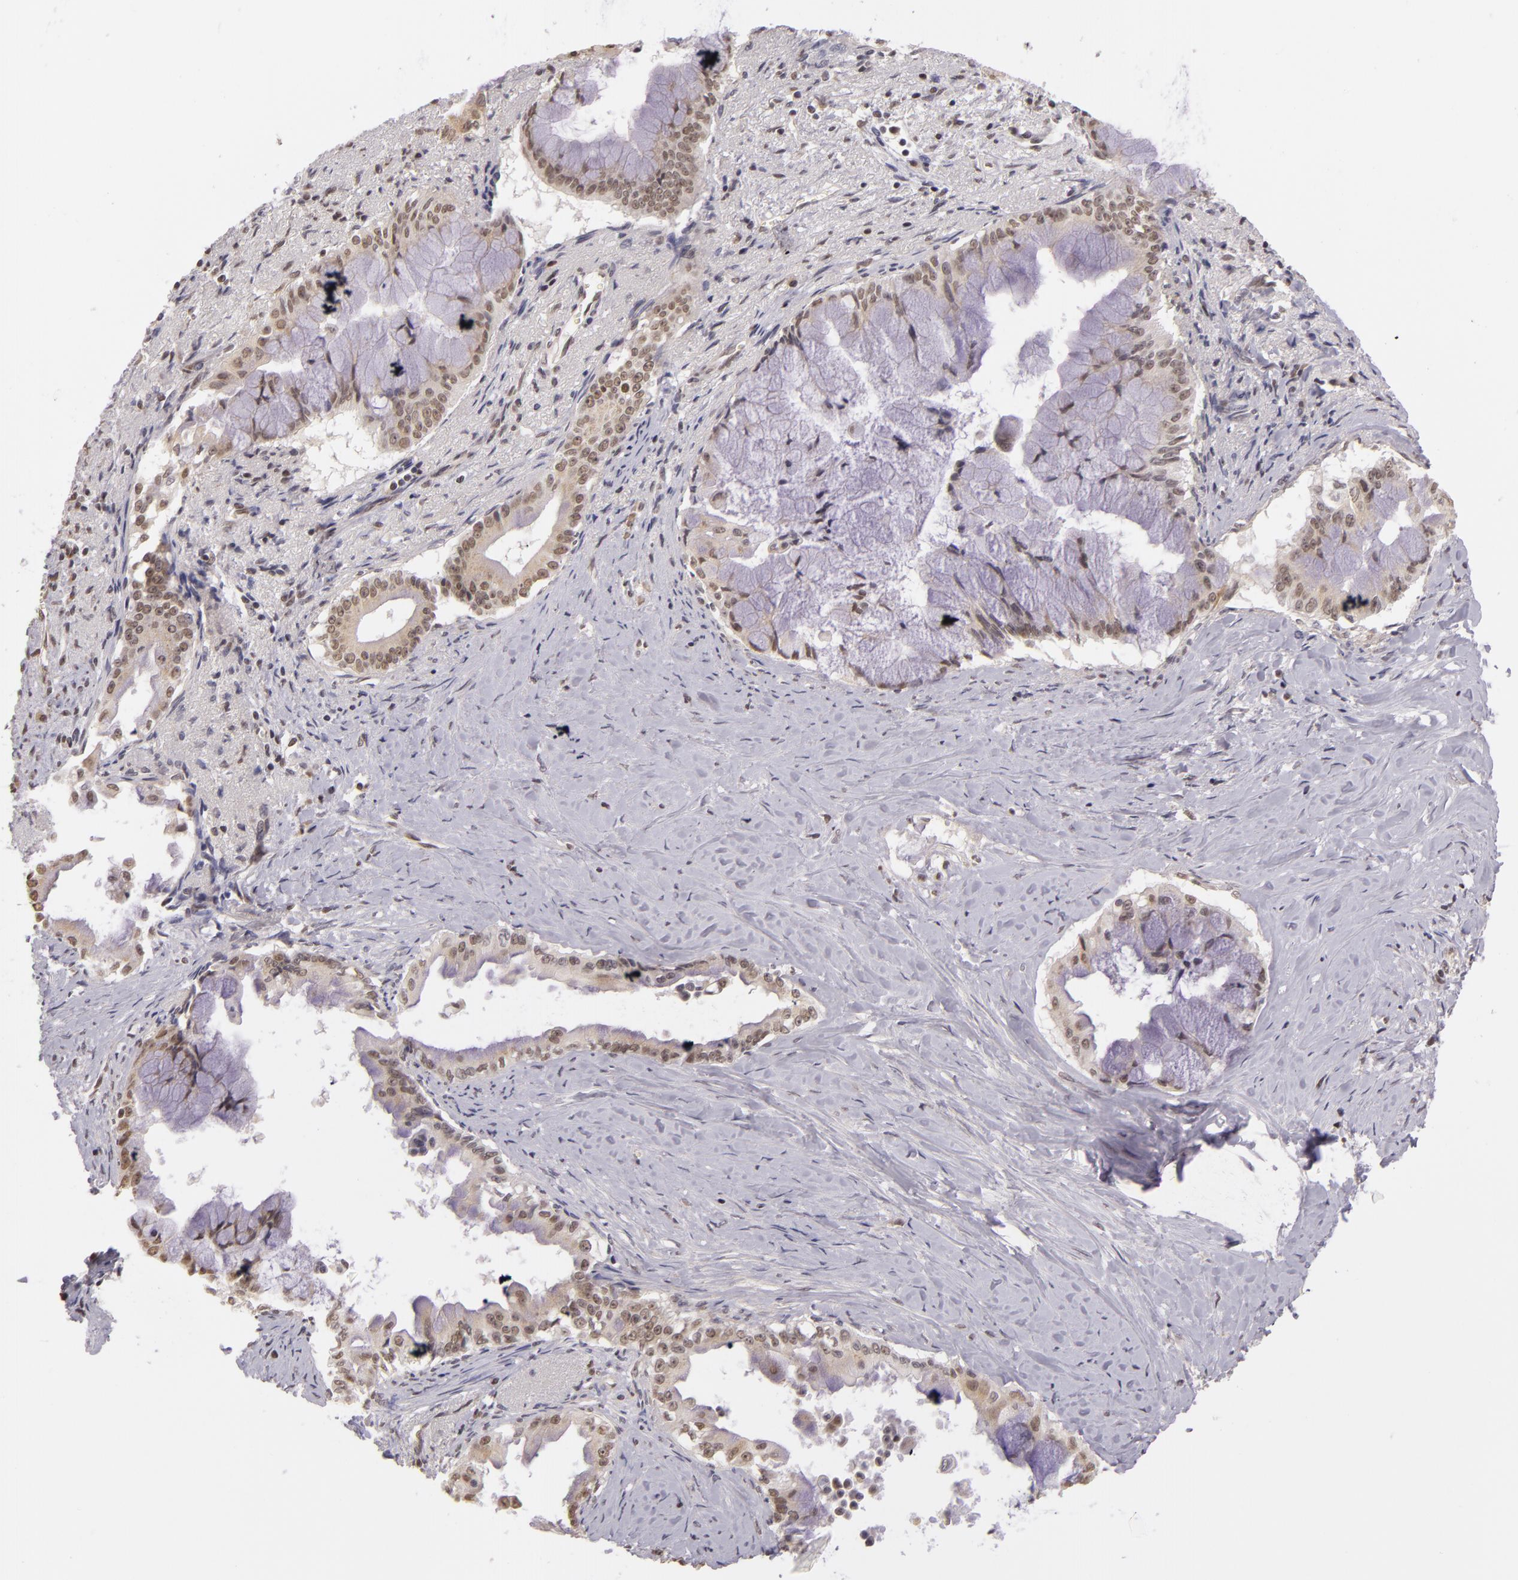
{"staining": {"intensity": "weak", "quantity": "25%-75%", "location": "cytoplasmic/membranous,nuclear"}, "tissue": "pancreatic cancer", "cell_type": "Tumor cells", "image_type": "cancer", "snomed": [{"axis": "morphology", "description": "Adenocarcinoma, NOS"}, {"axis": "topography", "description": "Pancreas"}], "caption": "This image demonstrates immunohistochemistry (IHC) staining of pancreatic adenocarcinoma, with low weak cytoplasmic/membranous and nuclear expression in approximately 25%-75% of tumor cells.", "gene": "ALX1", "patient": {"sex": "male", "age": 59}}